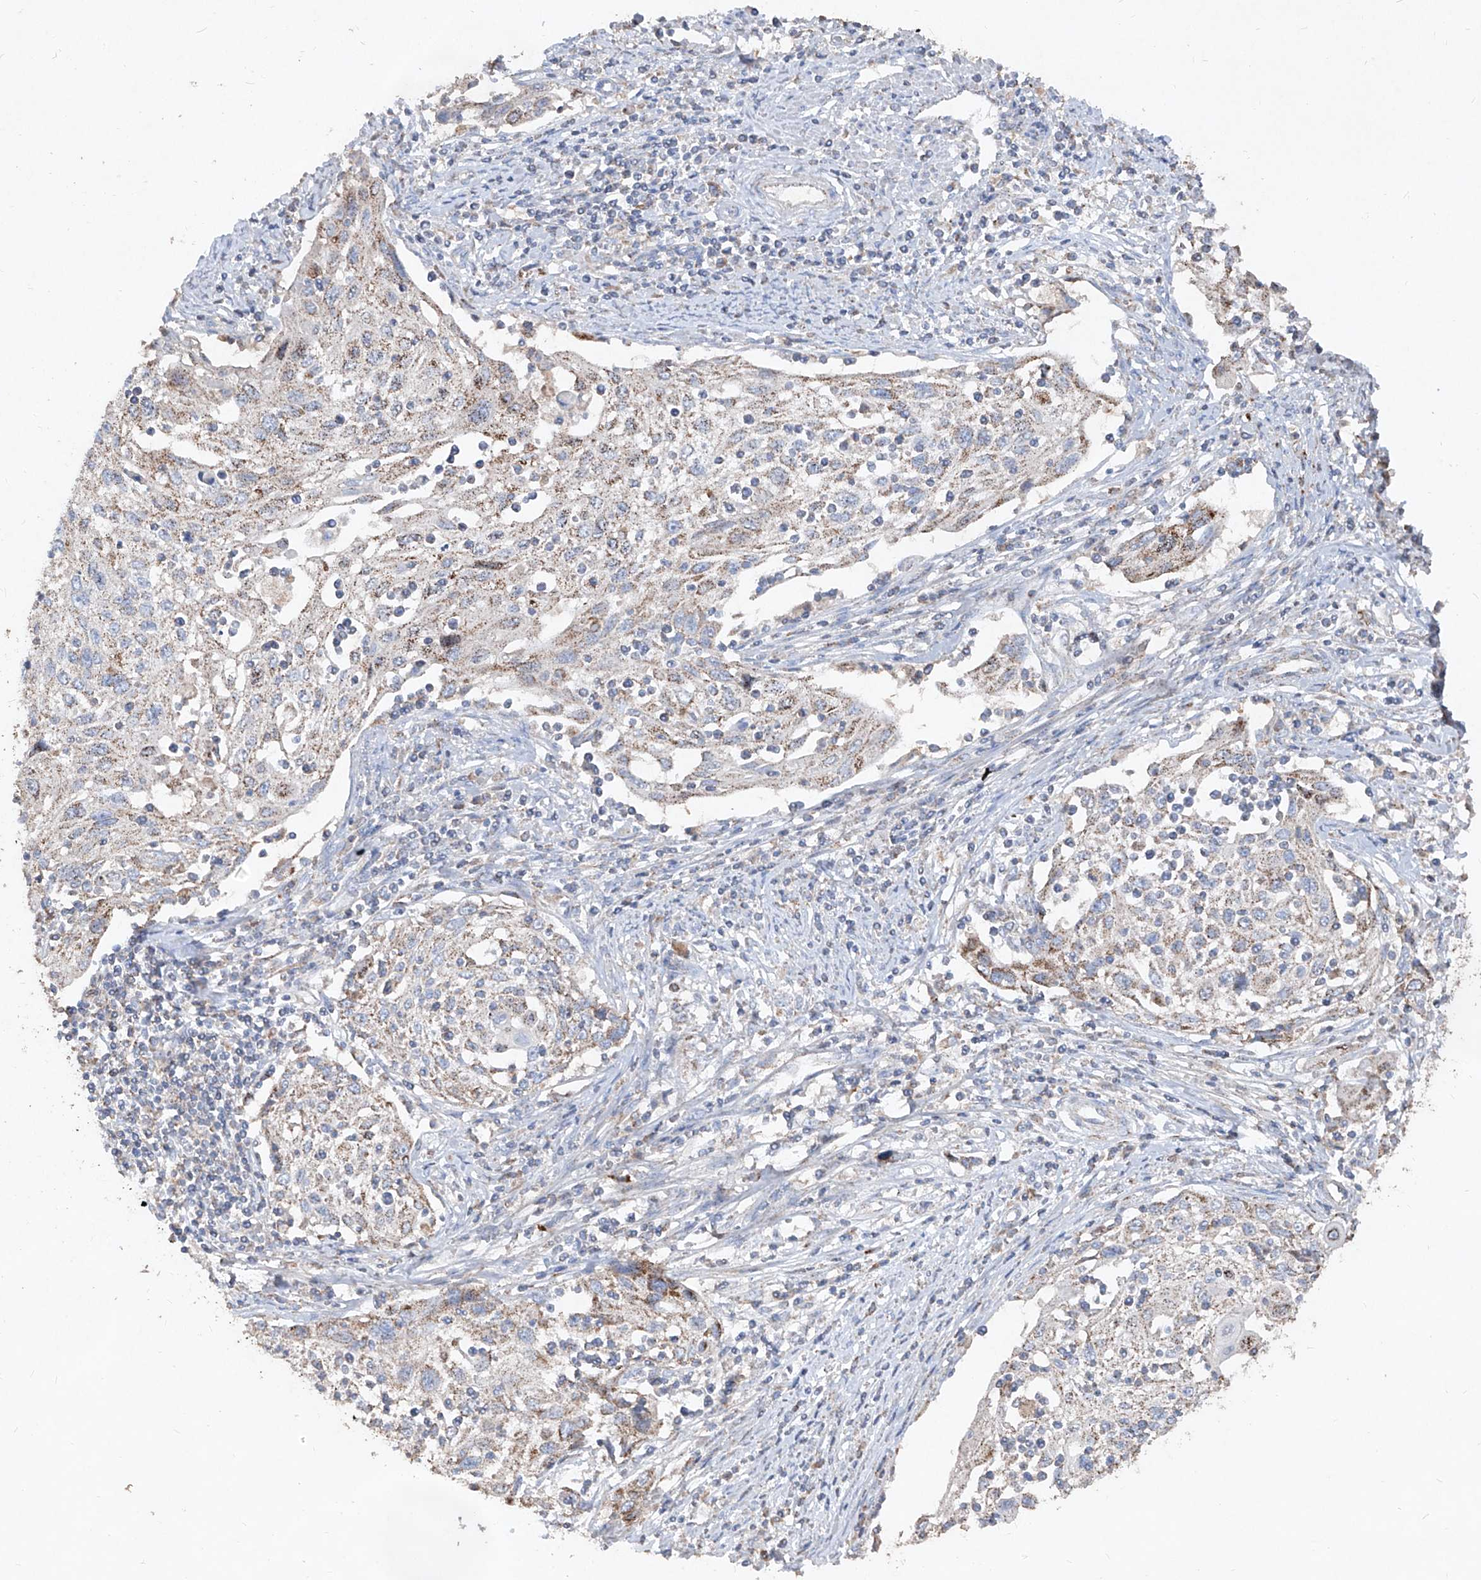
{"staining": {"intensity": "weak", "quantity": "25%-75%", "location": "cytoplasmic/membranous"}, "tissue": "cervical cancer", "cell_type": "Tumor cells", "image_type": "cancer", "snomed": [{"axis": "morphology", "description": "Squamous cell carcinoma, NOS"}, {"axis": "topography", "description": "Cervix"}], "caption": "Immunohistochemical staining of cervical squamous cell carcinoma shows low levels of weak cytoplasmic/membranous protein expression in about 25%-75% of tumor cells.", "gene": "ABCD3", "patient": {"sex": "female", "age": 70}}